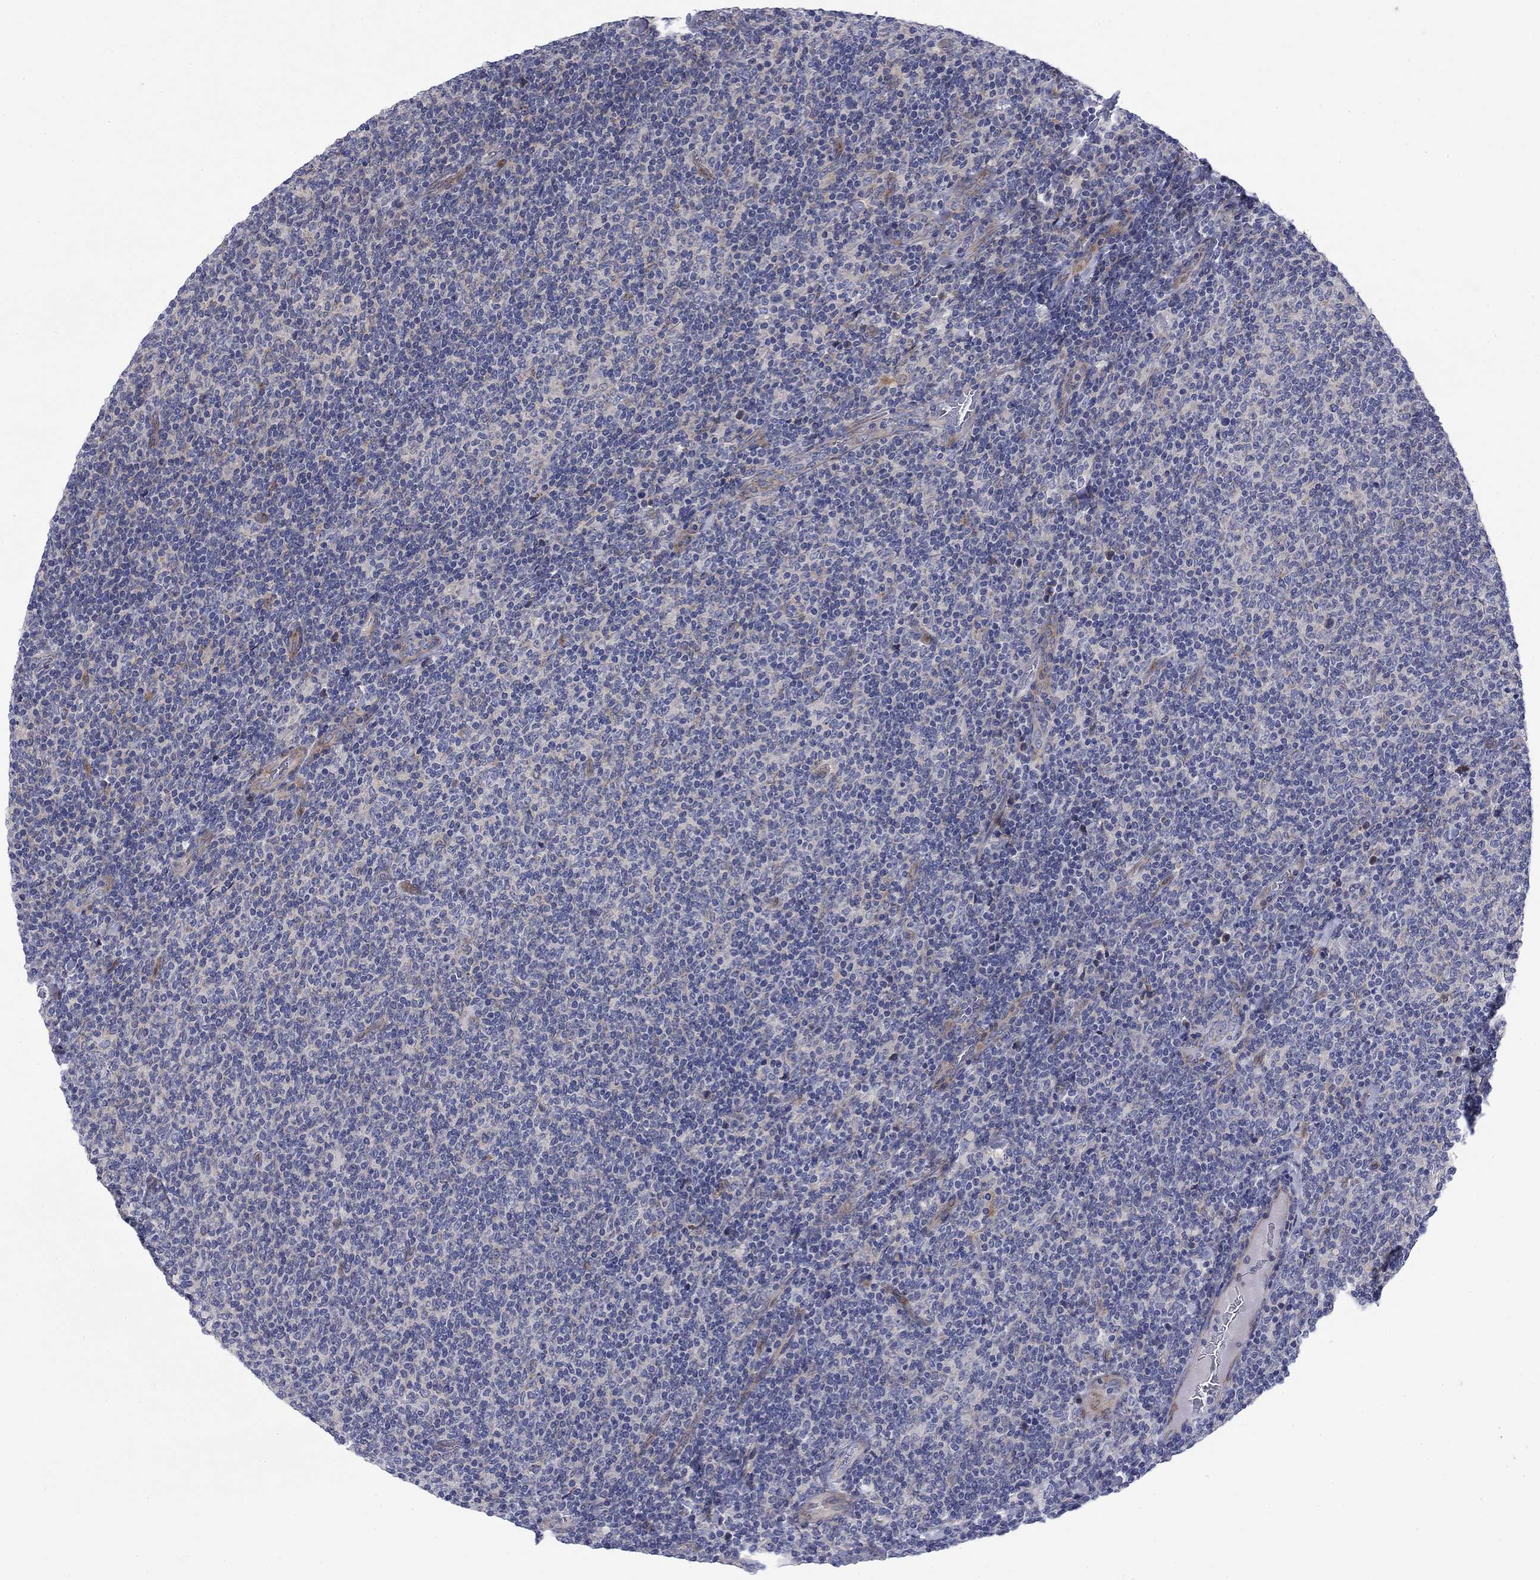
{"staining": {"intensity": "negative", "quantity": "none", "location": "none"}, "tissue": "lymphoma", "cell_type": "Tumor cells", "image_type": "cancer", "snomed": [{"axis": "morphology", "description": "Malignant lymphoma, non-Hodgkin's type, Low grade"}, {"axis": "topography", "description": "Lymph node"}], "caption": "This is an immunohistochemistry image of lymphoma. There is no expression in tumor cells.", "gene": "FXR1", "patient": {"sex": "male", "age": 52}}